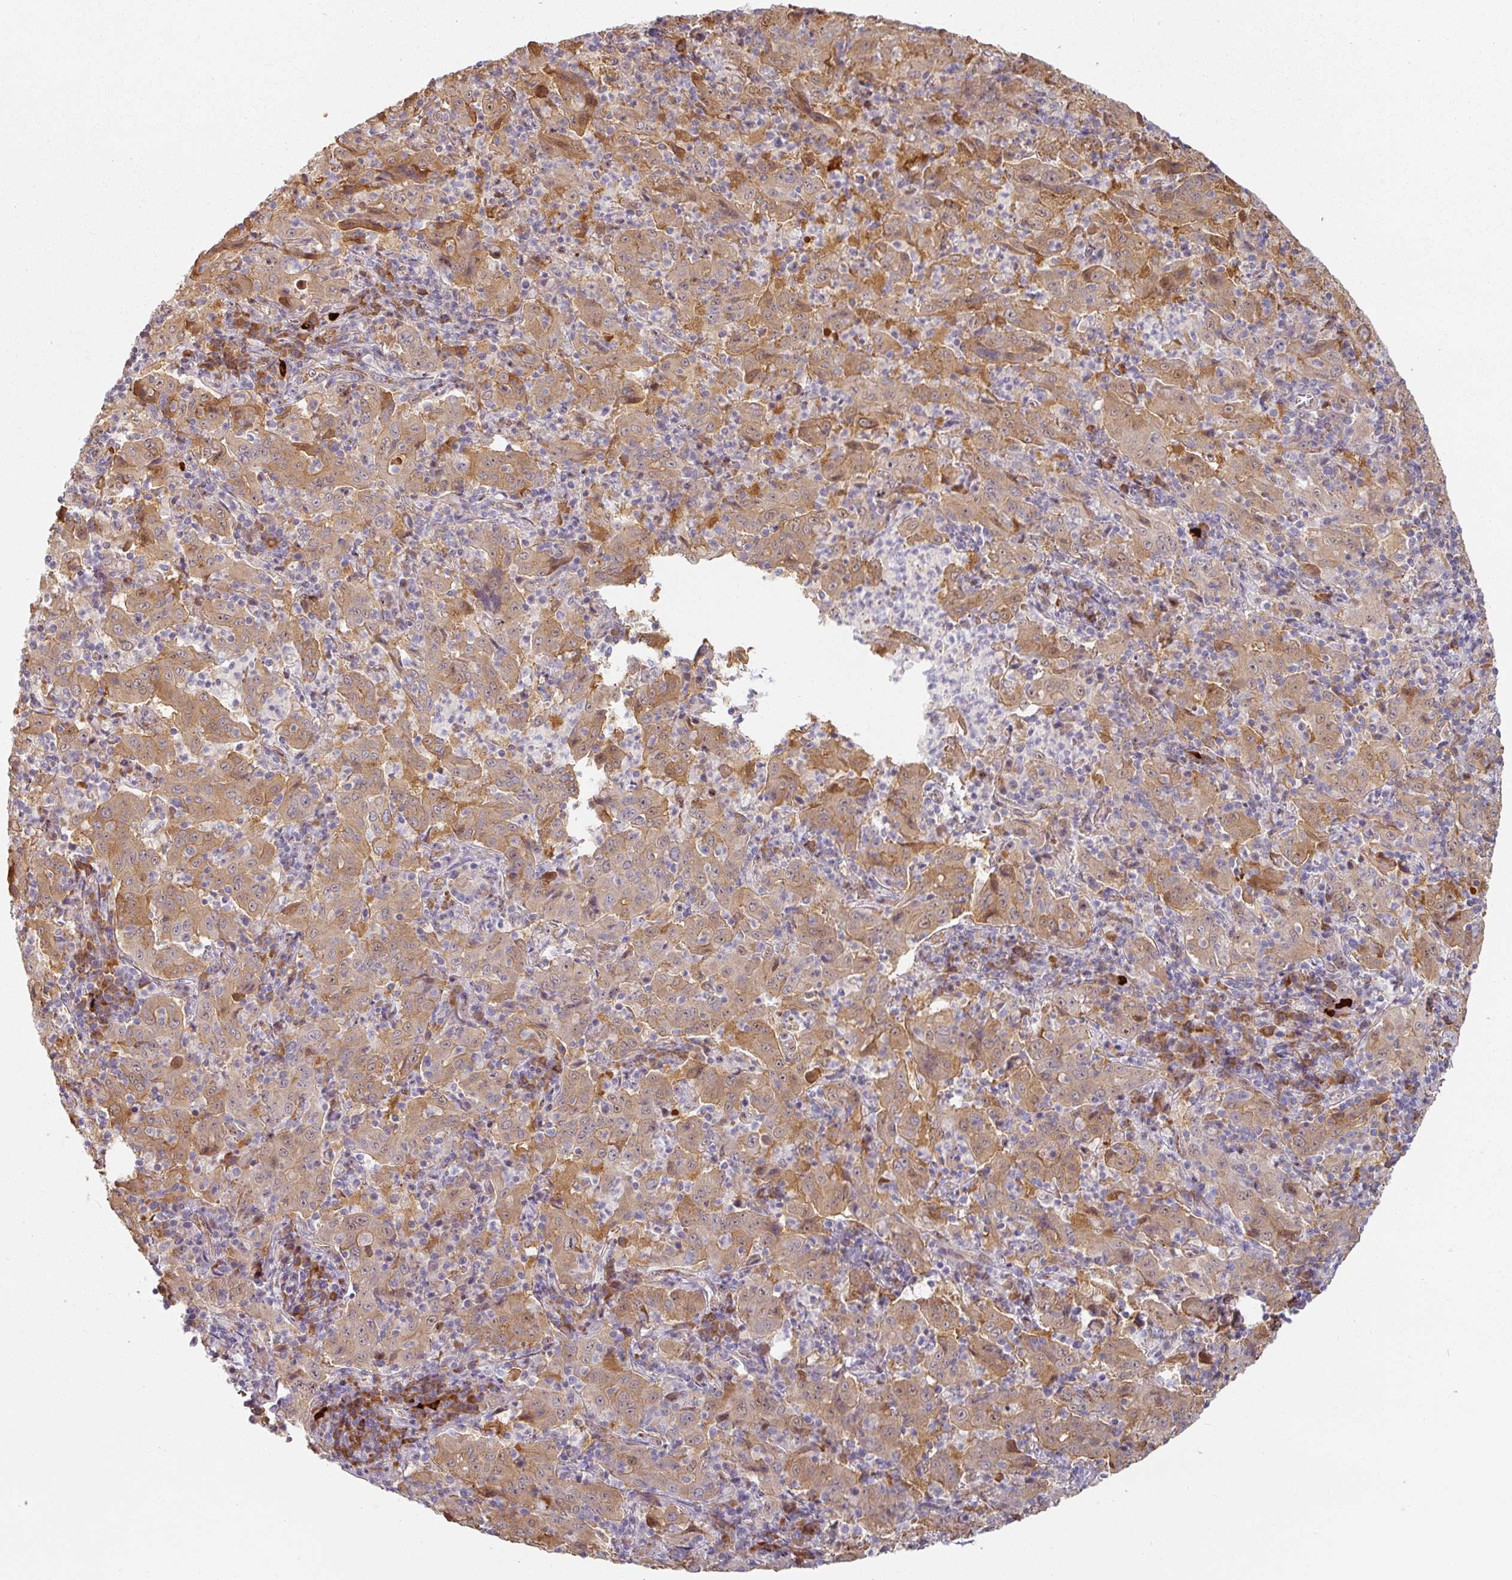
{"staining": {"intensity": "moderate", "quantity": ">75%", "location": "cytoplasmic/membranous"}, "tissue": "pancreatic cancer", "cell_type": "Tumor cells", "image_type": "cancer", "snomed": [{"axis": "morphology", "description": "Adenocarcinoma, NOS"}, {"axis": "topography", "description": "Pancreas"}], "caption": "Tumor cells demonstrate moderate cytoplasmic/membranous expression in approximately >75% of cells in pancreatic cancer (adenocarcinoma).", "gene": "CEP78", "patient": {"sex": "male", "age": 63}}